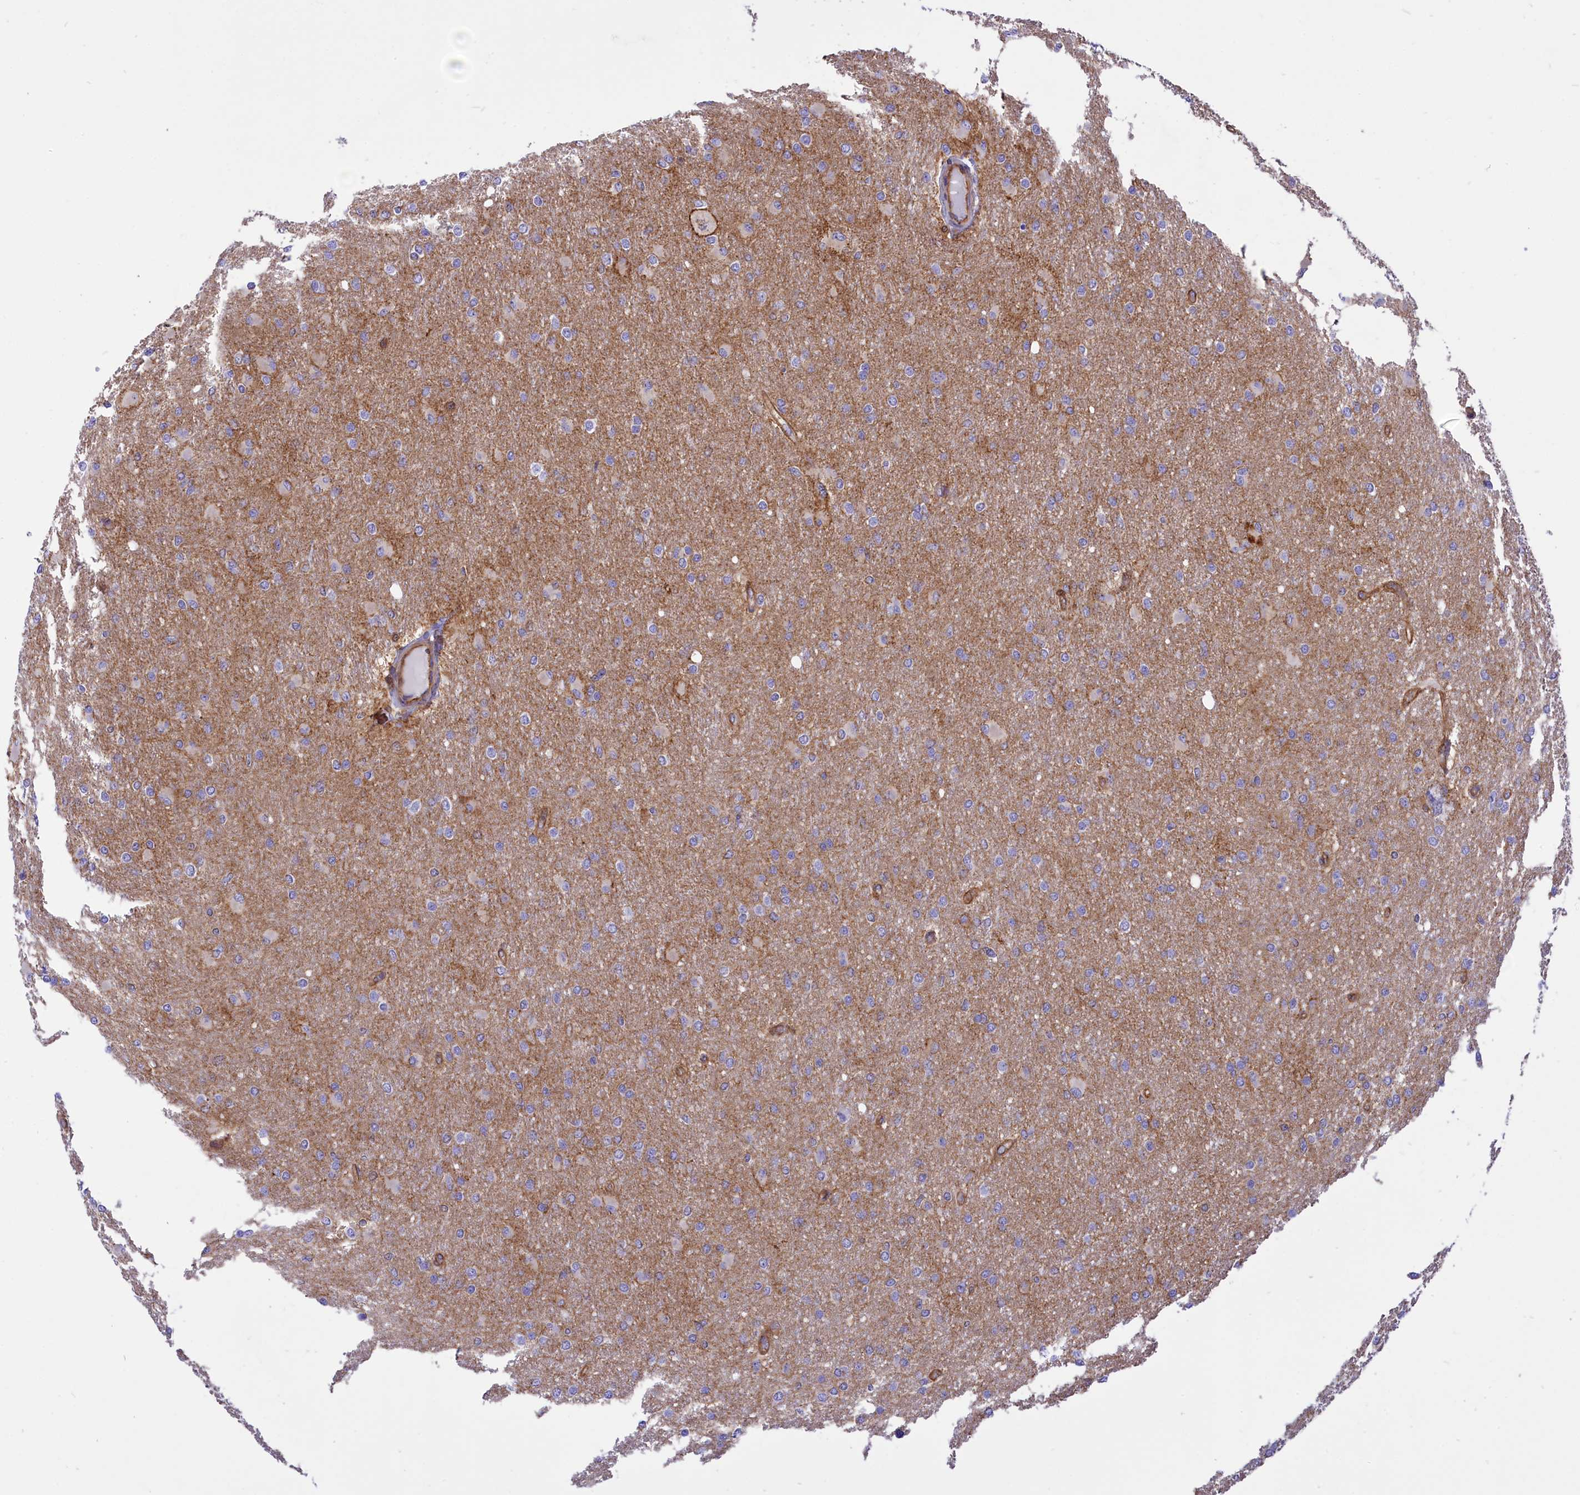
{"staining": {"intensity": "negative", "quantity": "none", "location": "none"}, "tissue": "glioma", "cell_type": "Tumor cells", "image_type": "cancer", "snomed": [{"axis": "morphology", "description": "Glioma, malignant, High grade"}, {"axis": "topography", "description": "Cerebral cortex"}], "caption": "Tumor cells show no significant expression in malignant glioma (high-grade).", "gene": "SEPTIN9", "patient": {"sex": "female", "age": 36}}